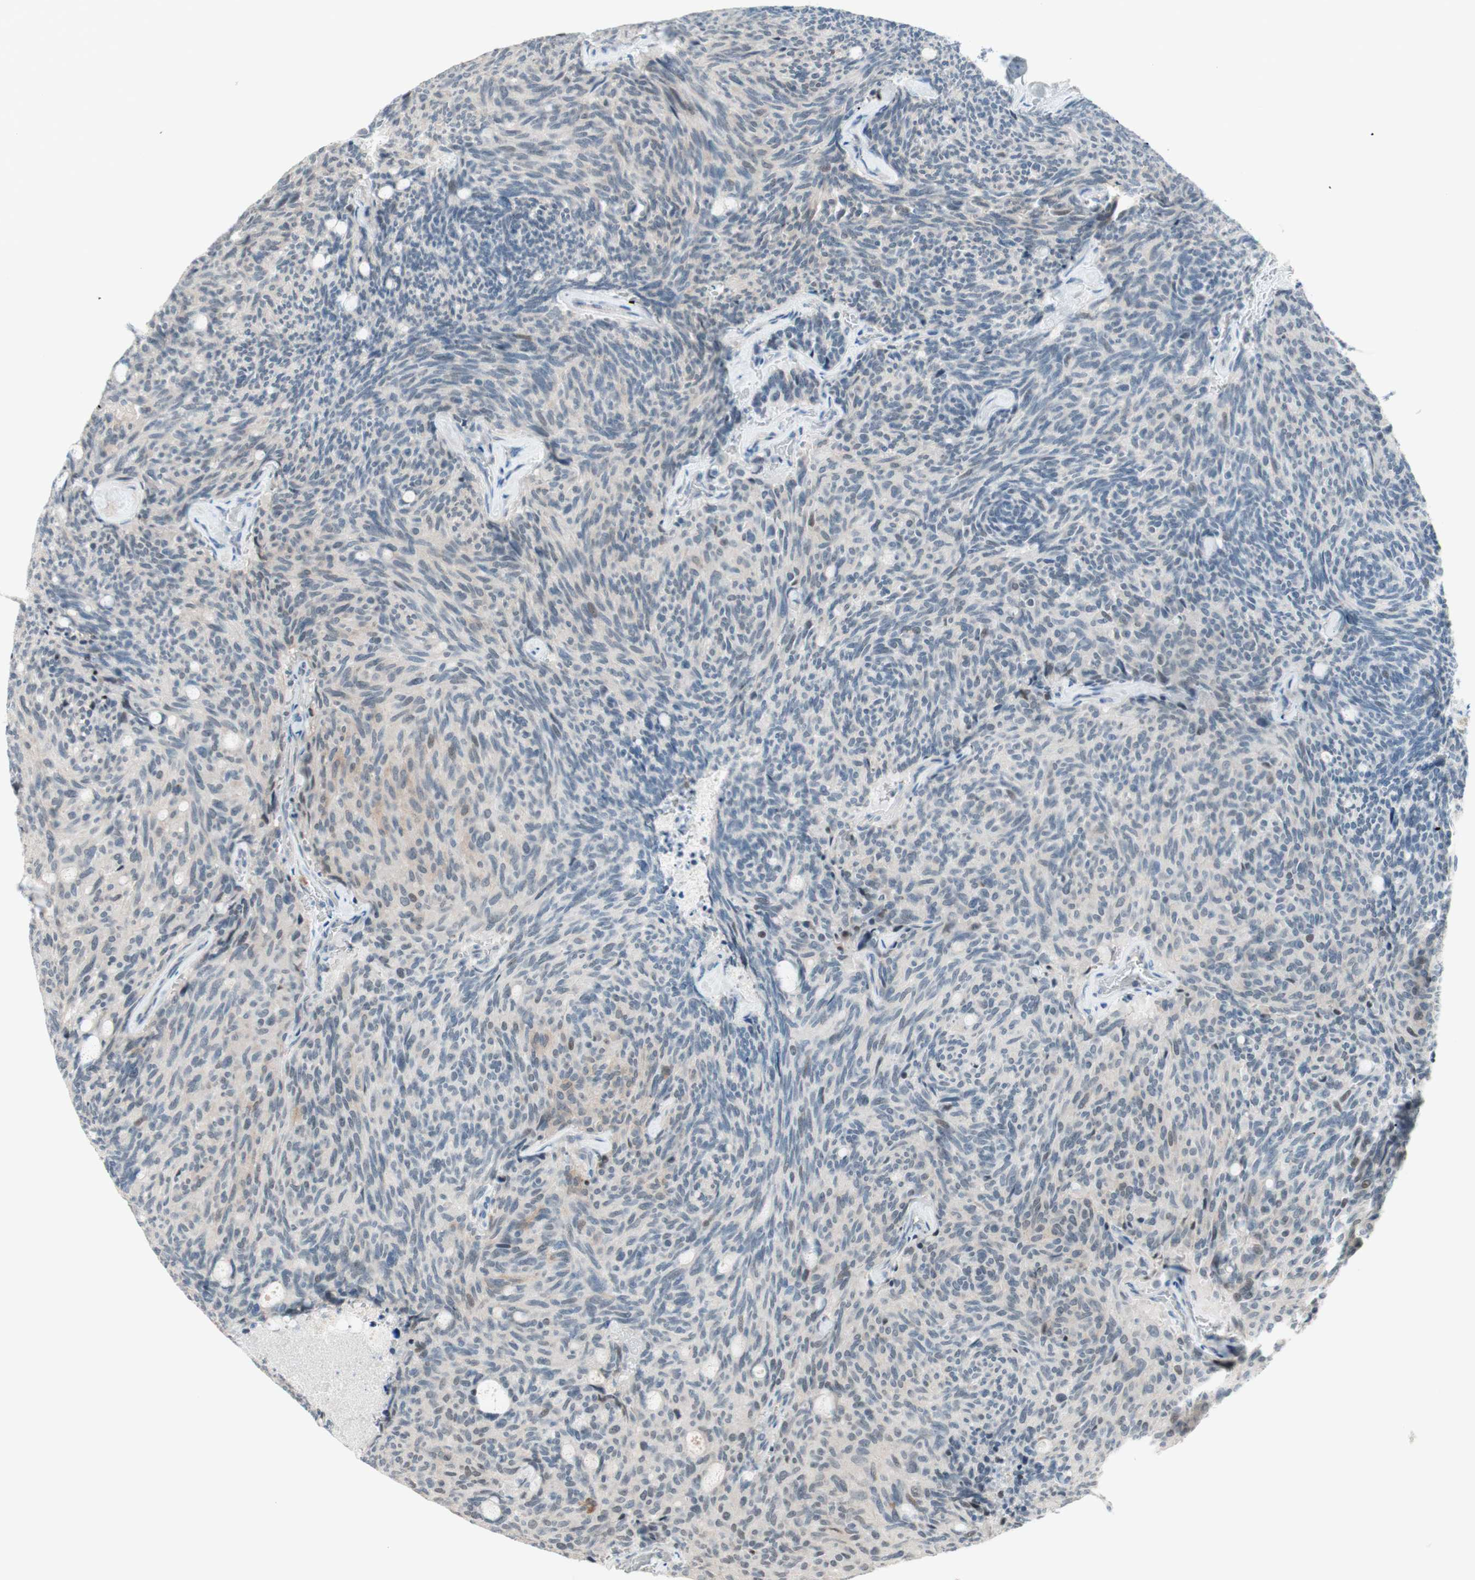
{"staining": {"intensity": "weak", "quantity": "<25%", "location": "nuclear"}, "tissue": "carcinoid", "cell_type": "Tumor cells", "image_type": "cancer", "snomed": [{"axis": "morphology", "description": "Carcinoid, malignant, NOS"}, {"axis": "topography", "description": "Pancreas"}], "caption": "This is a micrograph of immunohistochemistry staining of carcinoid, which shows no positivity in tumor cells.", "gene": "JPH1", "patient": {"sex": "female", "age": 54}}